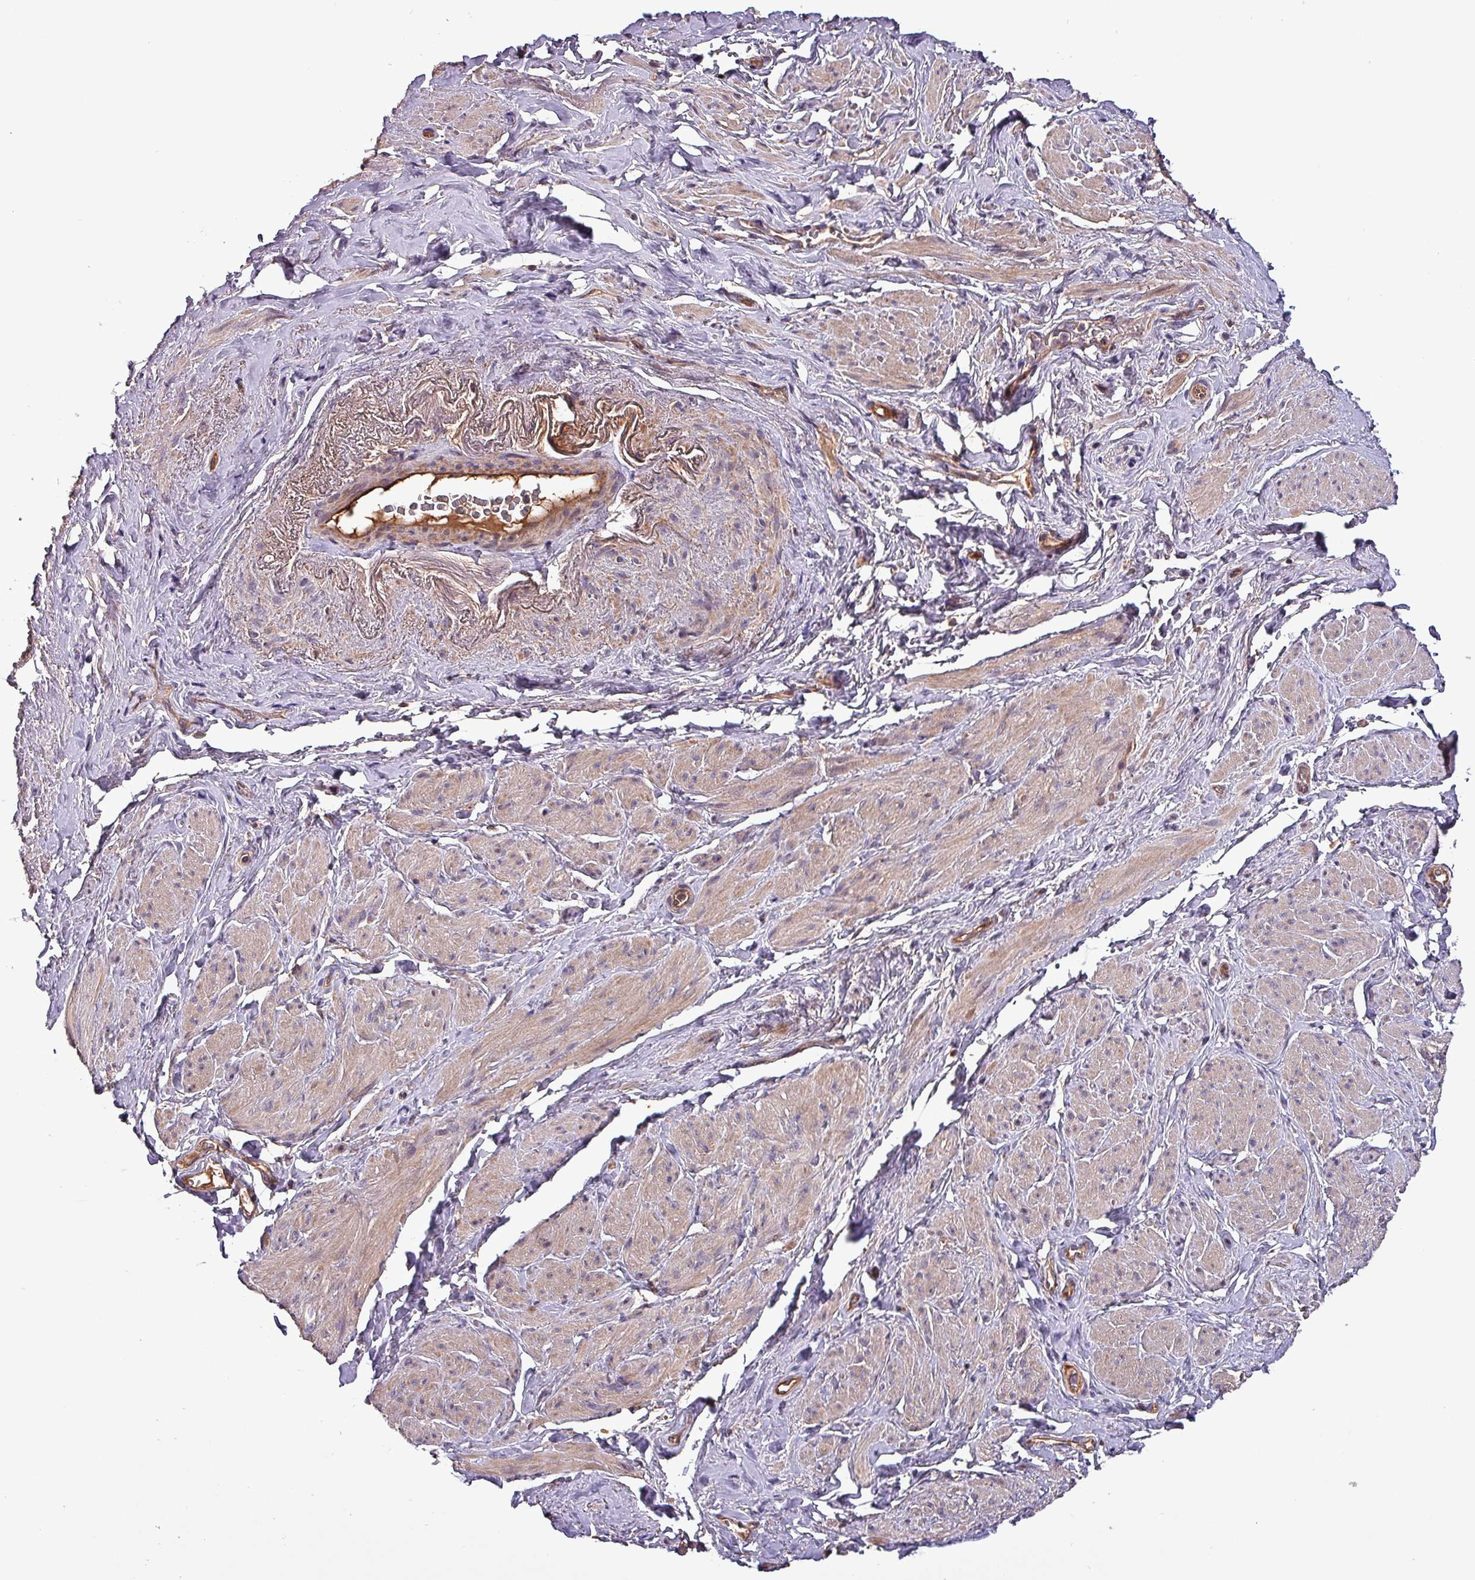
{"staining": {"intensity": "weak", "quantity": "25%-75%", "location": "cytoplasmic/membranous"}, "tissue": "smooth muscle", "cell_type": "Smooth muscle cells", "image_type": "normal", "snomed": [{"axis": "morphology", "description": "Normal tissue, NOS"}, {"axis": "topography", "description": "Smooth muscle"}, {"axis": "topography", "description": "Peripheral nerve tissue"}], "caption": "IHC (DAB (3,3'-diaminobenzidine)) staining of benign human smooth muscle reveals weak cytoplasmic/membranous protein staining in about 25%-75% of smooth muscle cells.", "gene": "PAFAH1B2", "patient": {"sex": "male", "age": 69}}